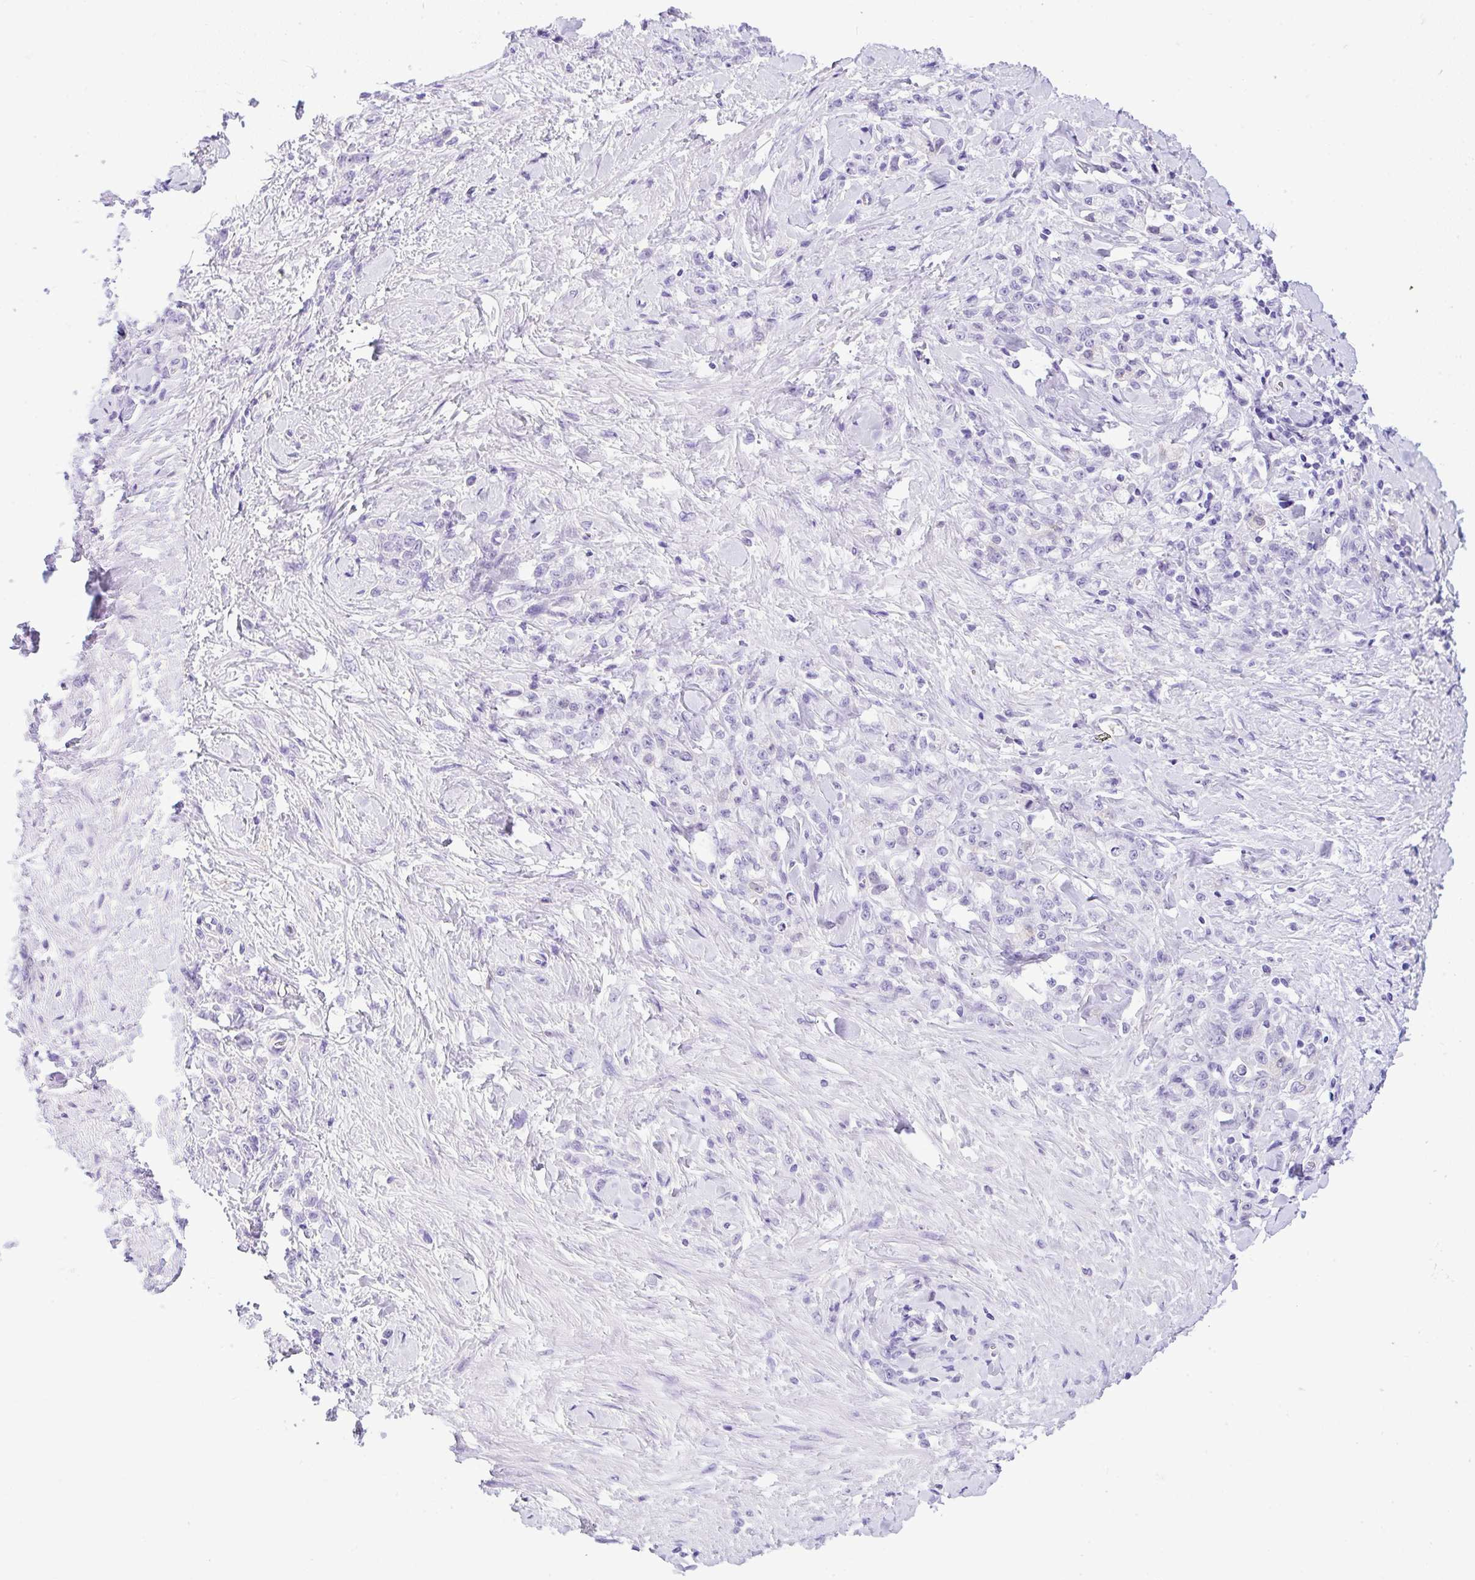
{"staining": {"intensity": "negative", "quantity": "none", "location": "none"}, "tissue": "stomach cancer", "cell_type": "Tumor cells", "image_type": "cancer", "snomed": [{"axis": "morphology", "description": "Normal tissue, NOS"}, {"axis": "morphology", "description": "Adenocarcinoma, NOS"}, {"axis": "topography", "description": "Stomach"}], "caption": "A photomicrograph of human adenocarcinoma (stomach) is negative for staining in tumor cells.", "gene": "RRM2", "patient": {"sex": "male", "age": 82}}